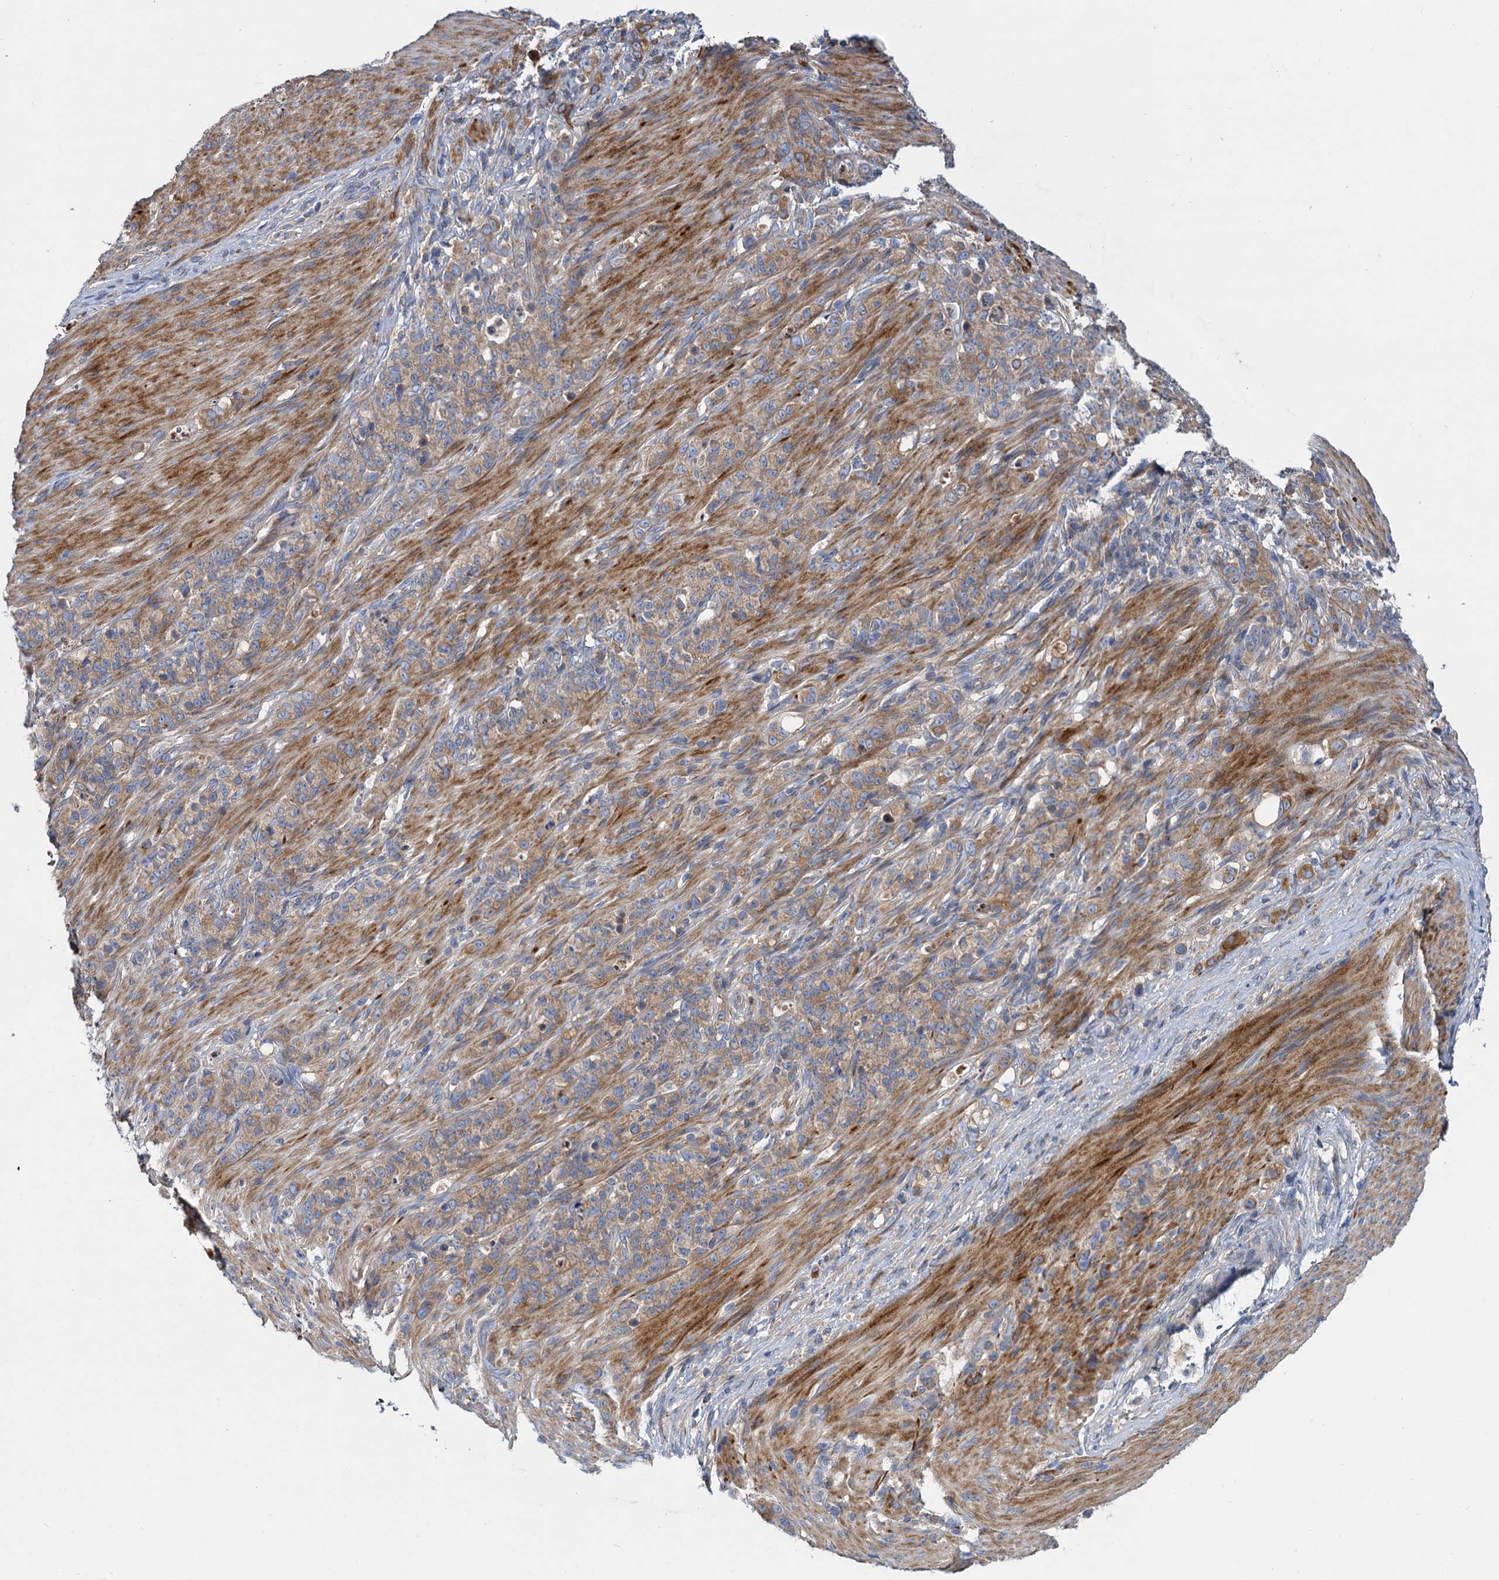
{"staining": {"intensity": "weak", "quantity": ">75%", "location": "cytoplasmic/membranous"}, "tissue": "stomach cancer", "cell_type": "Tumor cells", "image_type": "cancer", "snomed": [{"axis": "morphology", "description": "Adenocarcinoma, NOS"}, {"axis": "topography", "description": "Stomach"}], "caption": "A high-resolution photomicrograph shows immunohistochemistry staining of stomach cancer (adenocarcinoma), which displays weak cytoplasmic/membranous expression in approximately >75% of tumor cells.", "gene": "ALKBH7", "patient": {"sex": "female", "age": 79}}